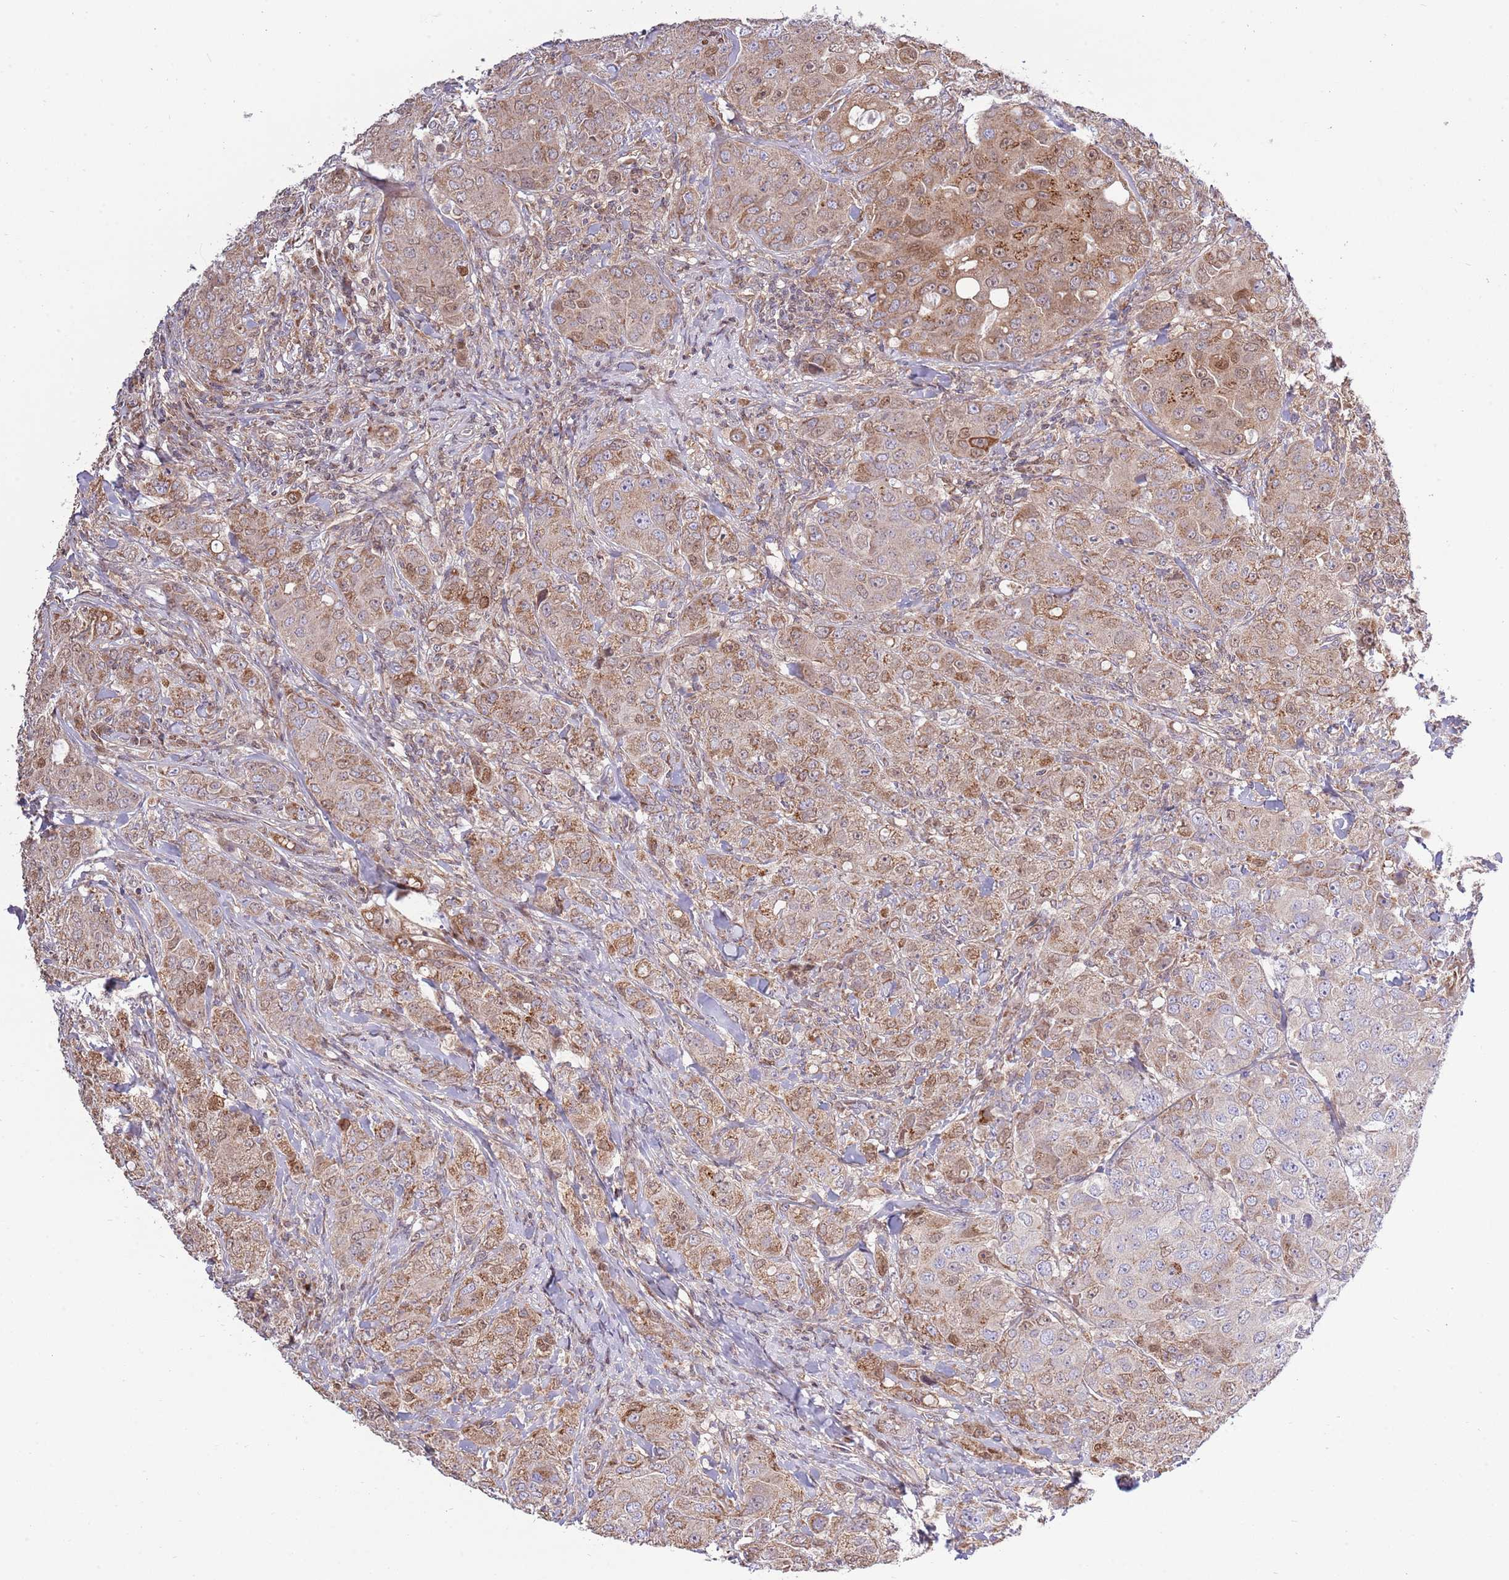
{"staining": {"intensity": "moderate", "quantity": ">75%", "location": "cytoplasmic/membranous"}, "tissue": "breast cancer", "cell_type": "Tumor cells", "image_type": "cancer", "snomed": [{"axis": "morphology", "description": "Duct carcinoma"}, {"axis": "topography", "description": "Breast"}], "caption": "Invasive ductal carcinoma (breast) stained with immunohistochemistry demonstrates moderate cytoplasmic/membranous expression in about >75% of tumor cells.", "gene": "ARL2BP", "patient": {"sex": "female", "age": 43}}